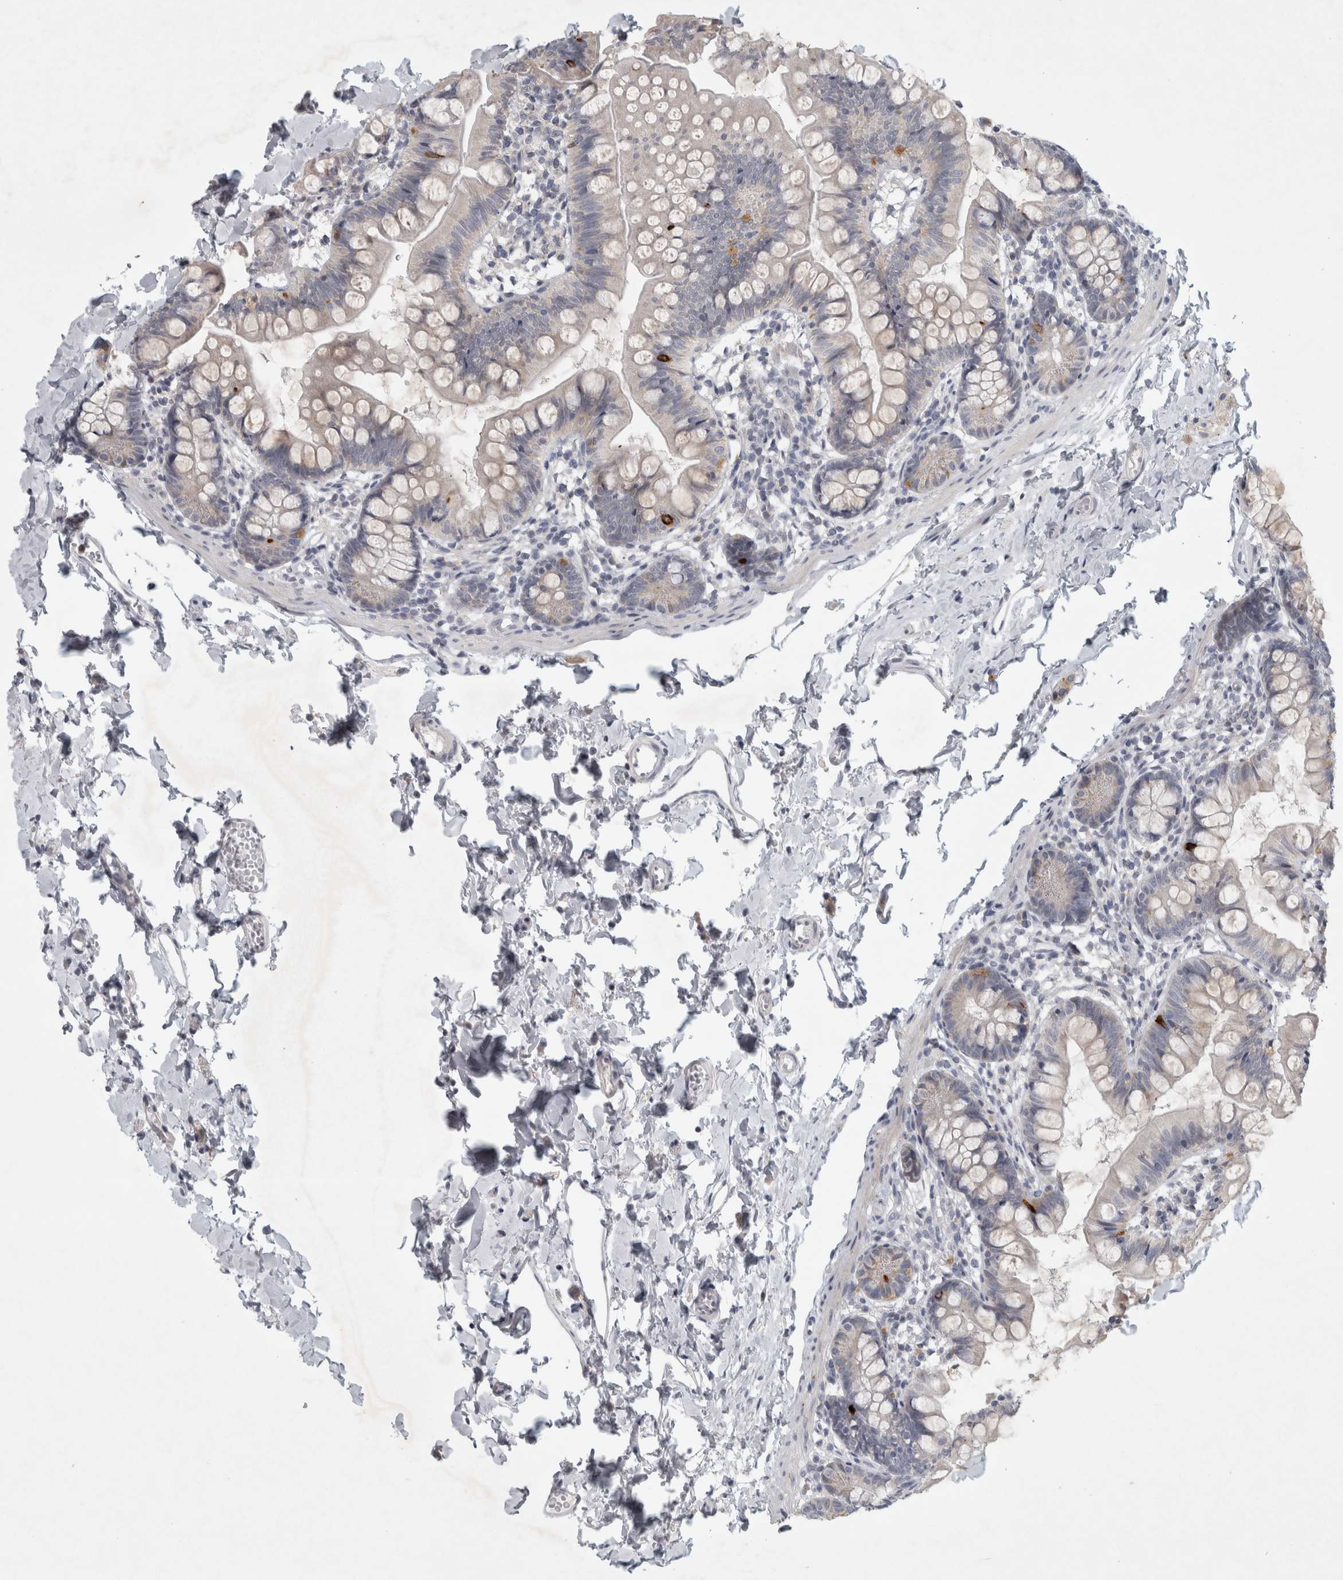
{"staining": {"intensity": "strong", "quantity": "<25%", "location": "cytoplasmic/membranous"}, "tissue": "small intestine", "cell_type": "Glandular cells", "image_type": "normal", "snomed": [{"axis": "morphology", "description": "Normal tissue, NOS"}, {"axis": "topography", "description": "Small intestine"}], "caption": "Protein expression by immunohistochemistry reveals strong cytoplasmic/membranous staining in approximately <25% of glandular cells in normal small intestine.", "gene": "PTPRN2", "patient": {"sex": "male", "age": 7}}